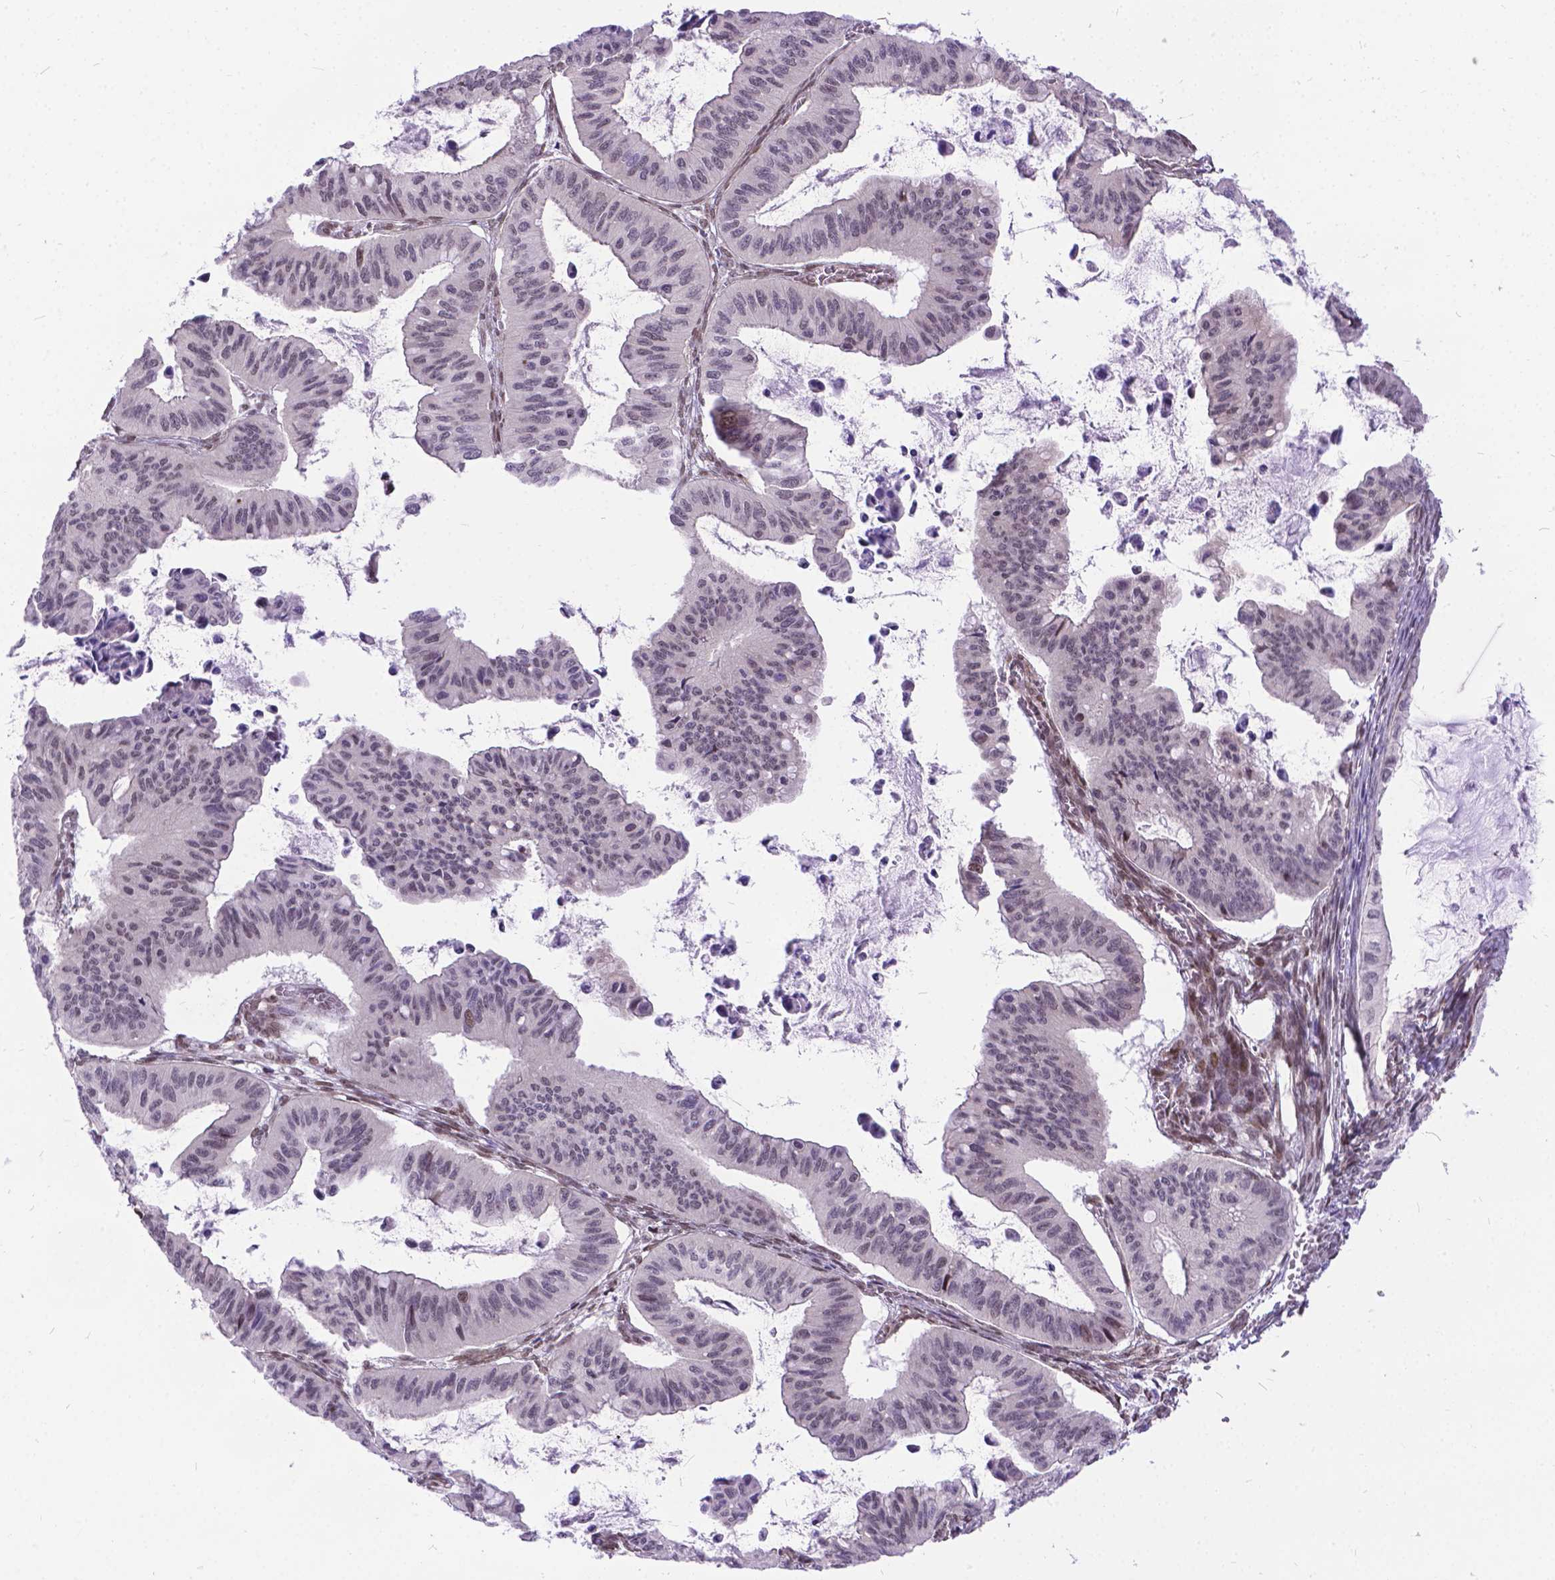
{"staining": {"intensity": "weak", "quantity": "<25%", "location": "nuclear"}, "tissue": "ovarian cancer", "cell_type": "Tumor cells", "image_type": "cancer", "snomed": [{"axis": "morphology", "description": "Cystadenocarcinoma, mucinous, NOS"}, {"axis": "topography", "description": "Ovary"}], "caption": "Immunohistochemistry (IHC) micrograph of ovarian mucinous cystadenocarcinoma stained for a protein (brown), which exhibits no expression in tumor cells. (DAB IHC with hematoxylin counter stain).", "gene": "FAM124B", "patient": {"sex": "female", "age": 72}}